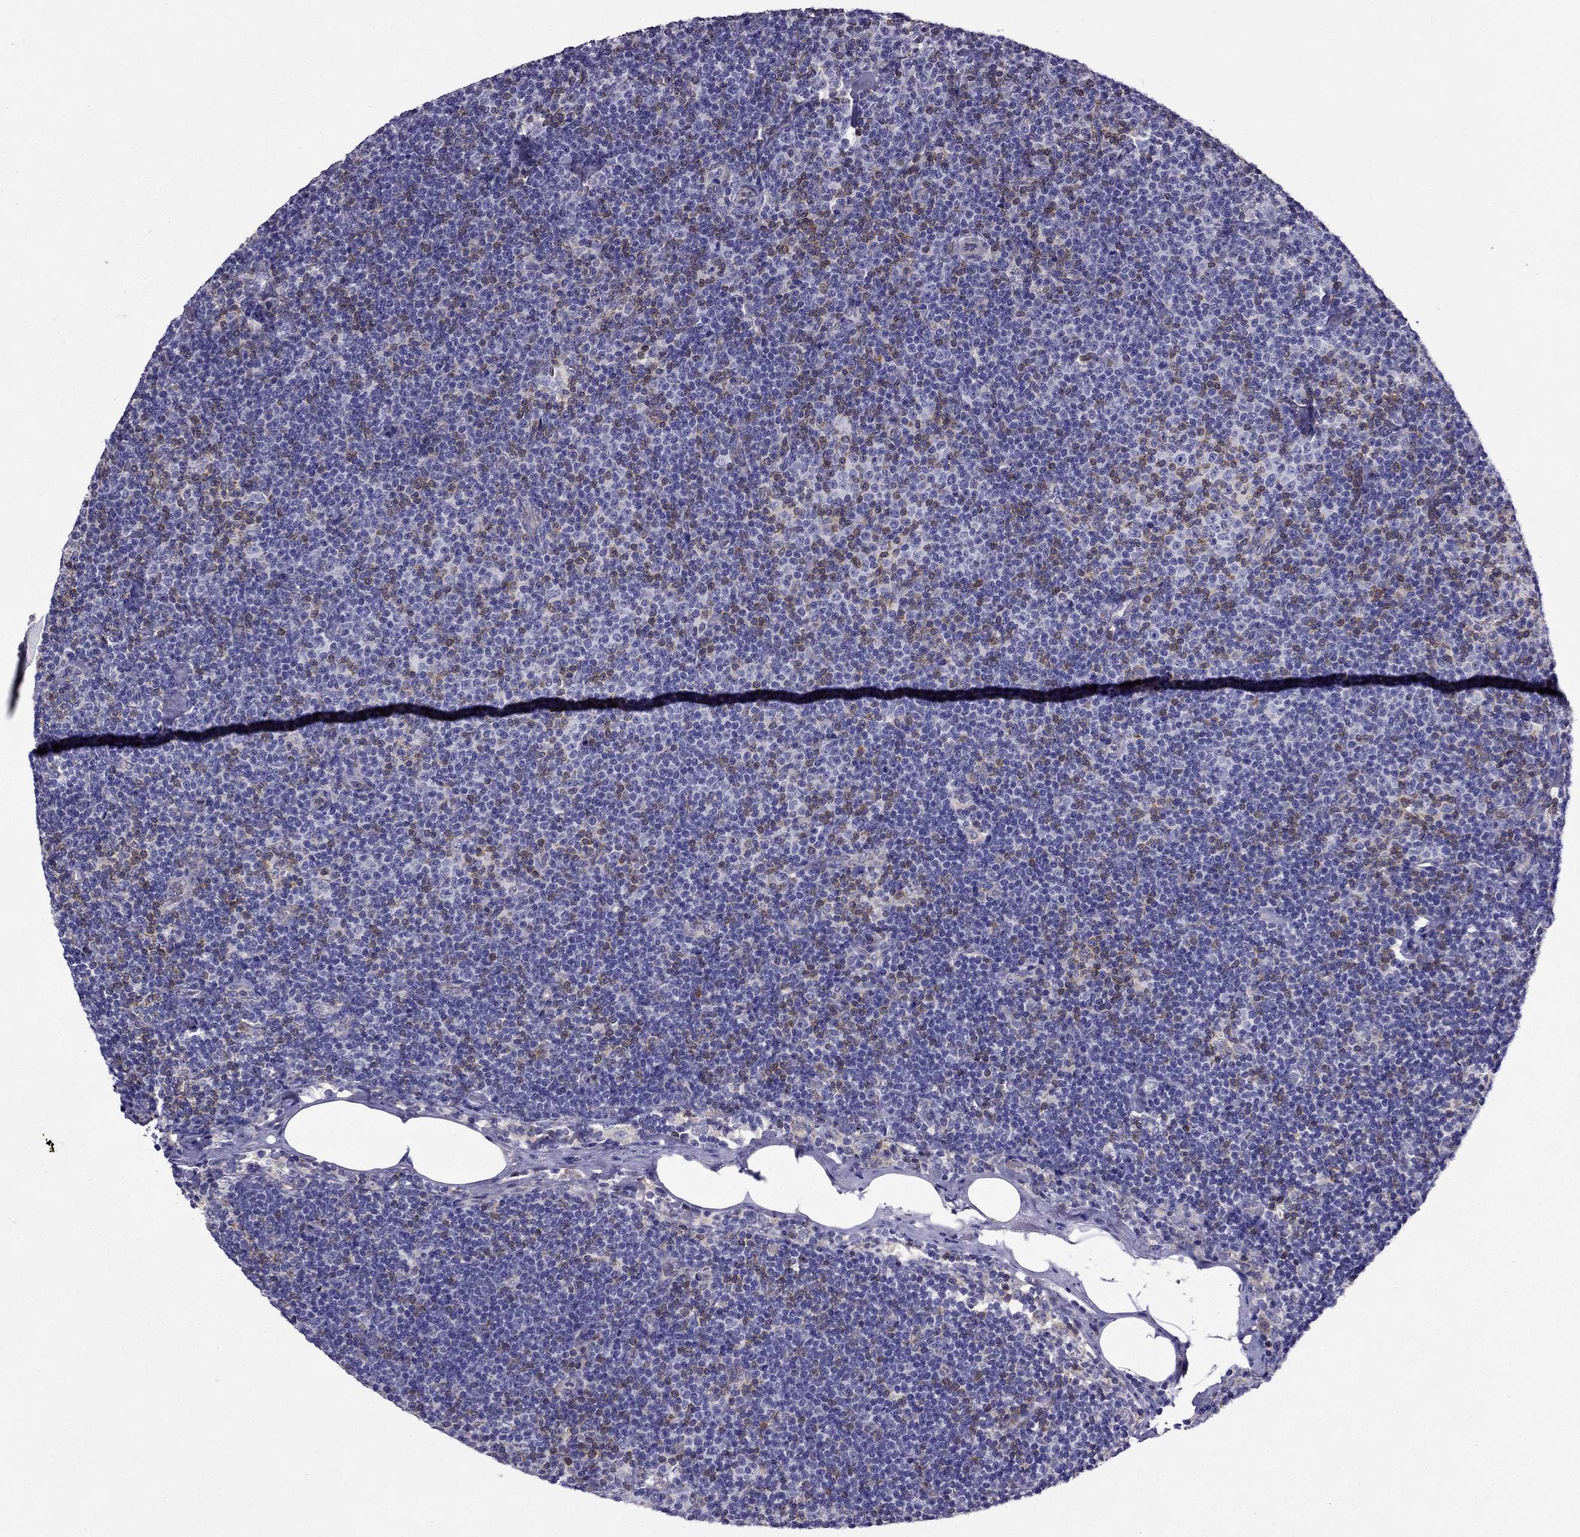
{"staining": {"intensity": "negative", "quantity": "none", "location": "none"}, "tissue": "lymphoma", "cell_type": "Tumor cells", "image_type": "cancer", "snomed": [{"axis": "morphology", "description": "Malignant lymphoma, non-Hodgkin's type, Low grade"}, {"axis": "topography", "description": "Lymph node"}], "caption": "Tumor cells are negative for protein expression in human low-grade malignant lymphoma, non-Hodgkin's type.", "gene": "AAK1", "patient": {"sex": "male", "age": 81}}